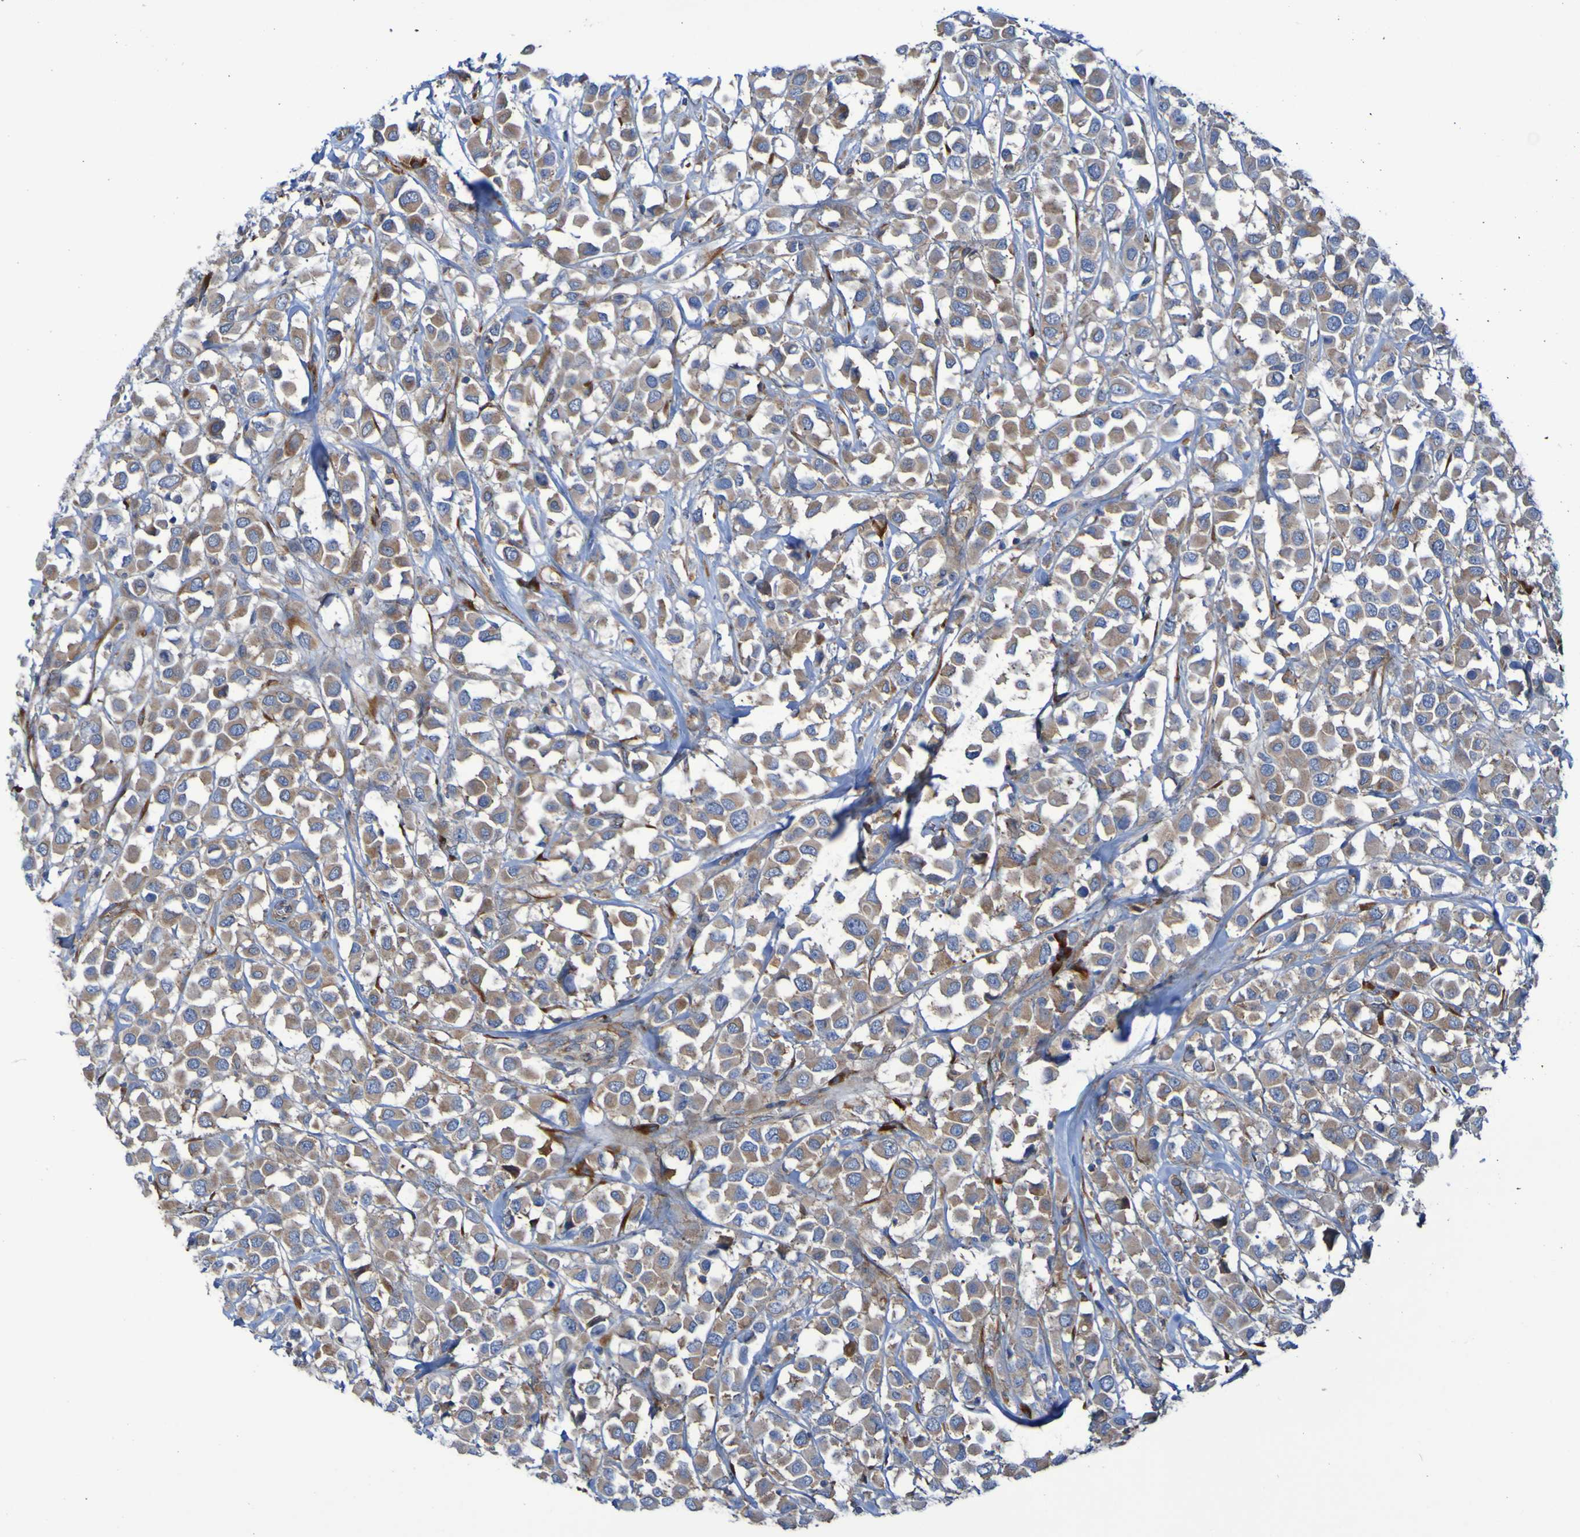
{"staining": {"intensity": "moderate", "quantity": ">75%", "location": "cytoplasmic/membranous"}, "tissue": "breast cancer", "cell_type": "Tumor cells", "image_type": "cancer", "snomed": [{"axis": "morphology", "description": "Duct carcinoma"}, {"axis": "topography", "description": "Breast"}], "caption": "A micrograph of human breast cancer stained for a protein reveals moderate cytoplasmic/membranous brown staining in tumor cells. The protein is shown in brown color, while the nuclei are stained blue.", "gene": "FKBP3", "patient": {"sex": "female", "age": 61}}